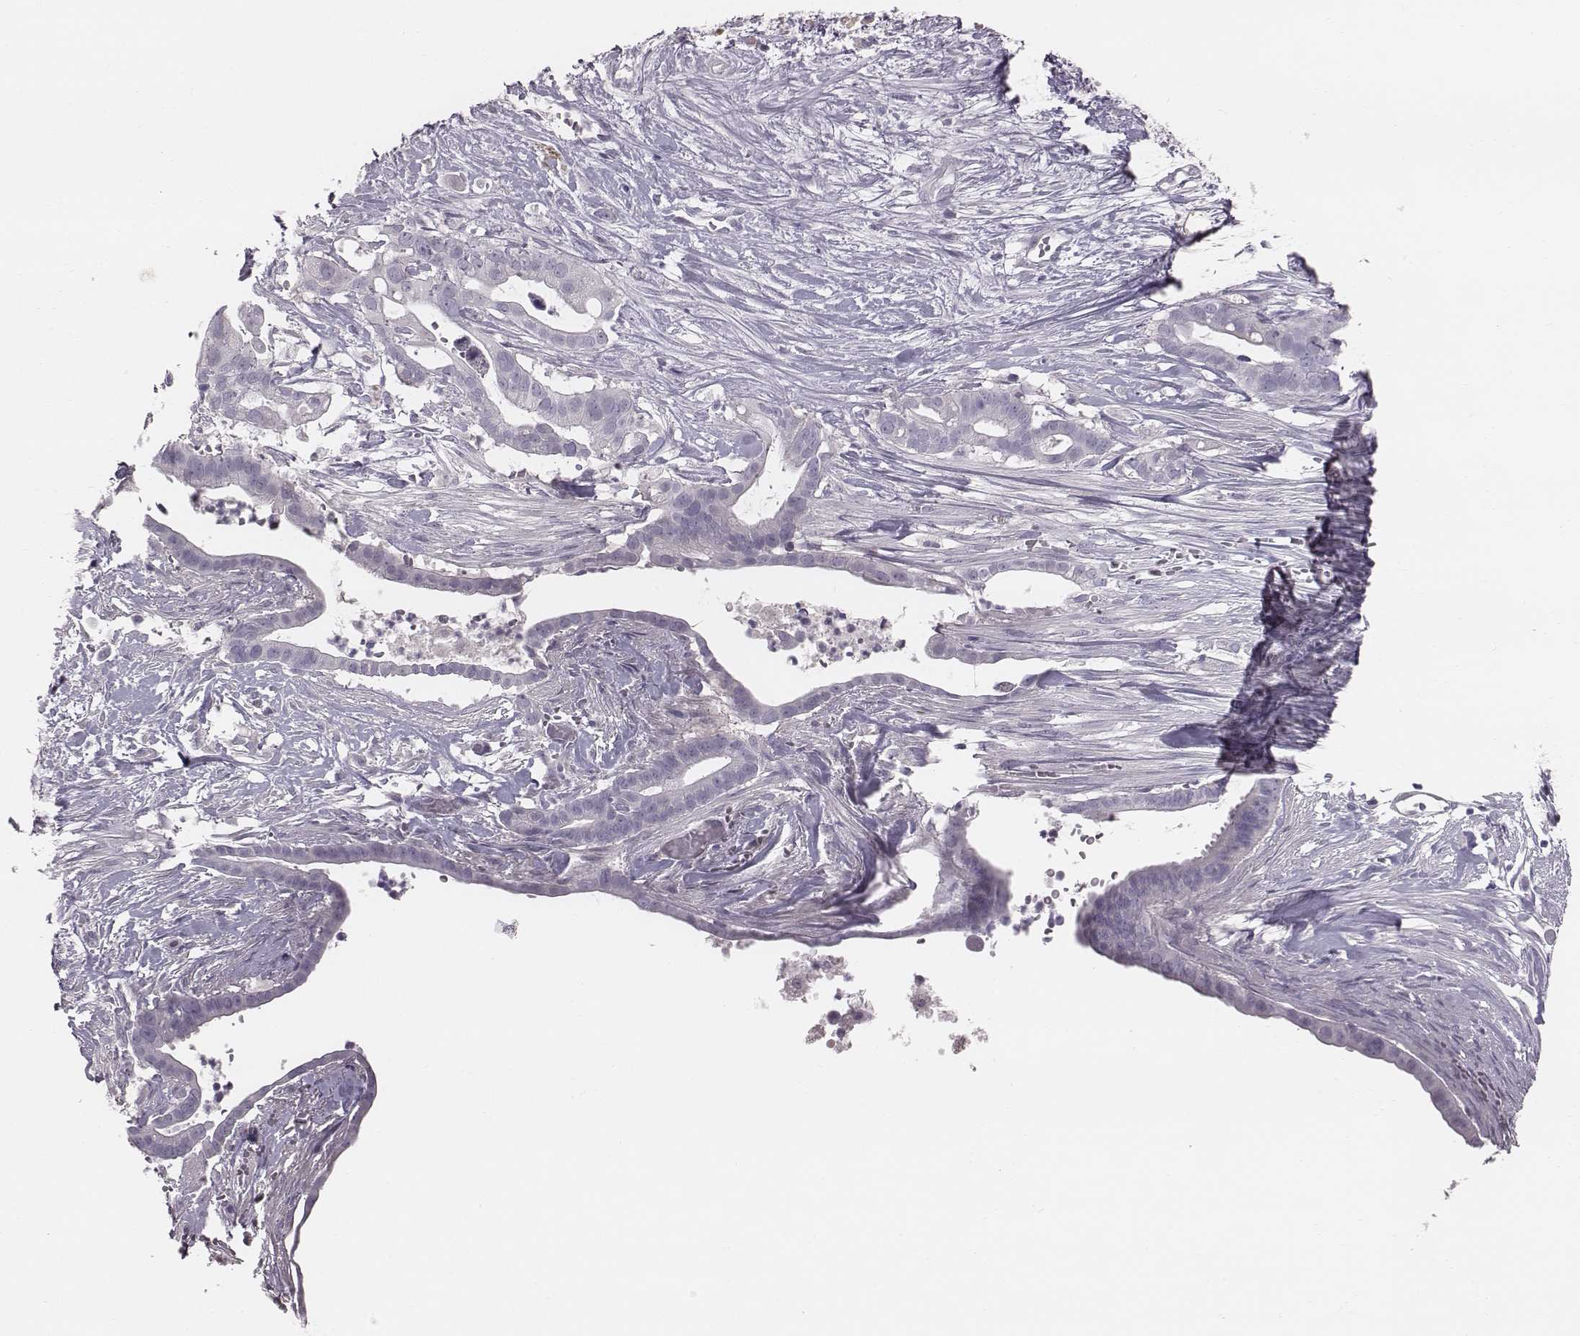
{"staining": {"intensity": "negative", "quantity": "none", "location": "none"}, "tissue": "pancreatic cancer", "cell_type": "Tumor cells", "image_type": "cancer", "snomed": [{"axis": "morphology", "description": "Adenocarcinoma, NOS"}, {"axis": "topography", "description": "Pancreas"}], "caption": "An IHC photomicrograph of pancreatic adenocarcinoma is shown. There is no staining in tumor cells of pancreatic adenocarcinoma.", "gene": "PDE8B", "patient": {"sex": "male", "age": 61}}